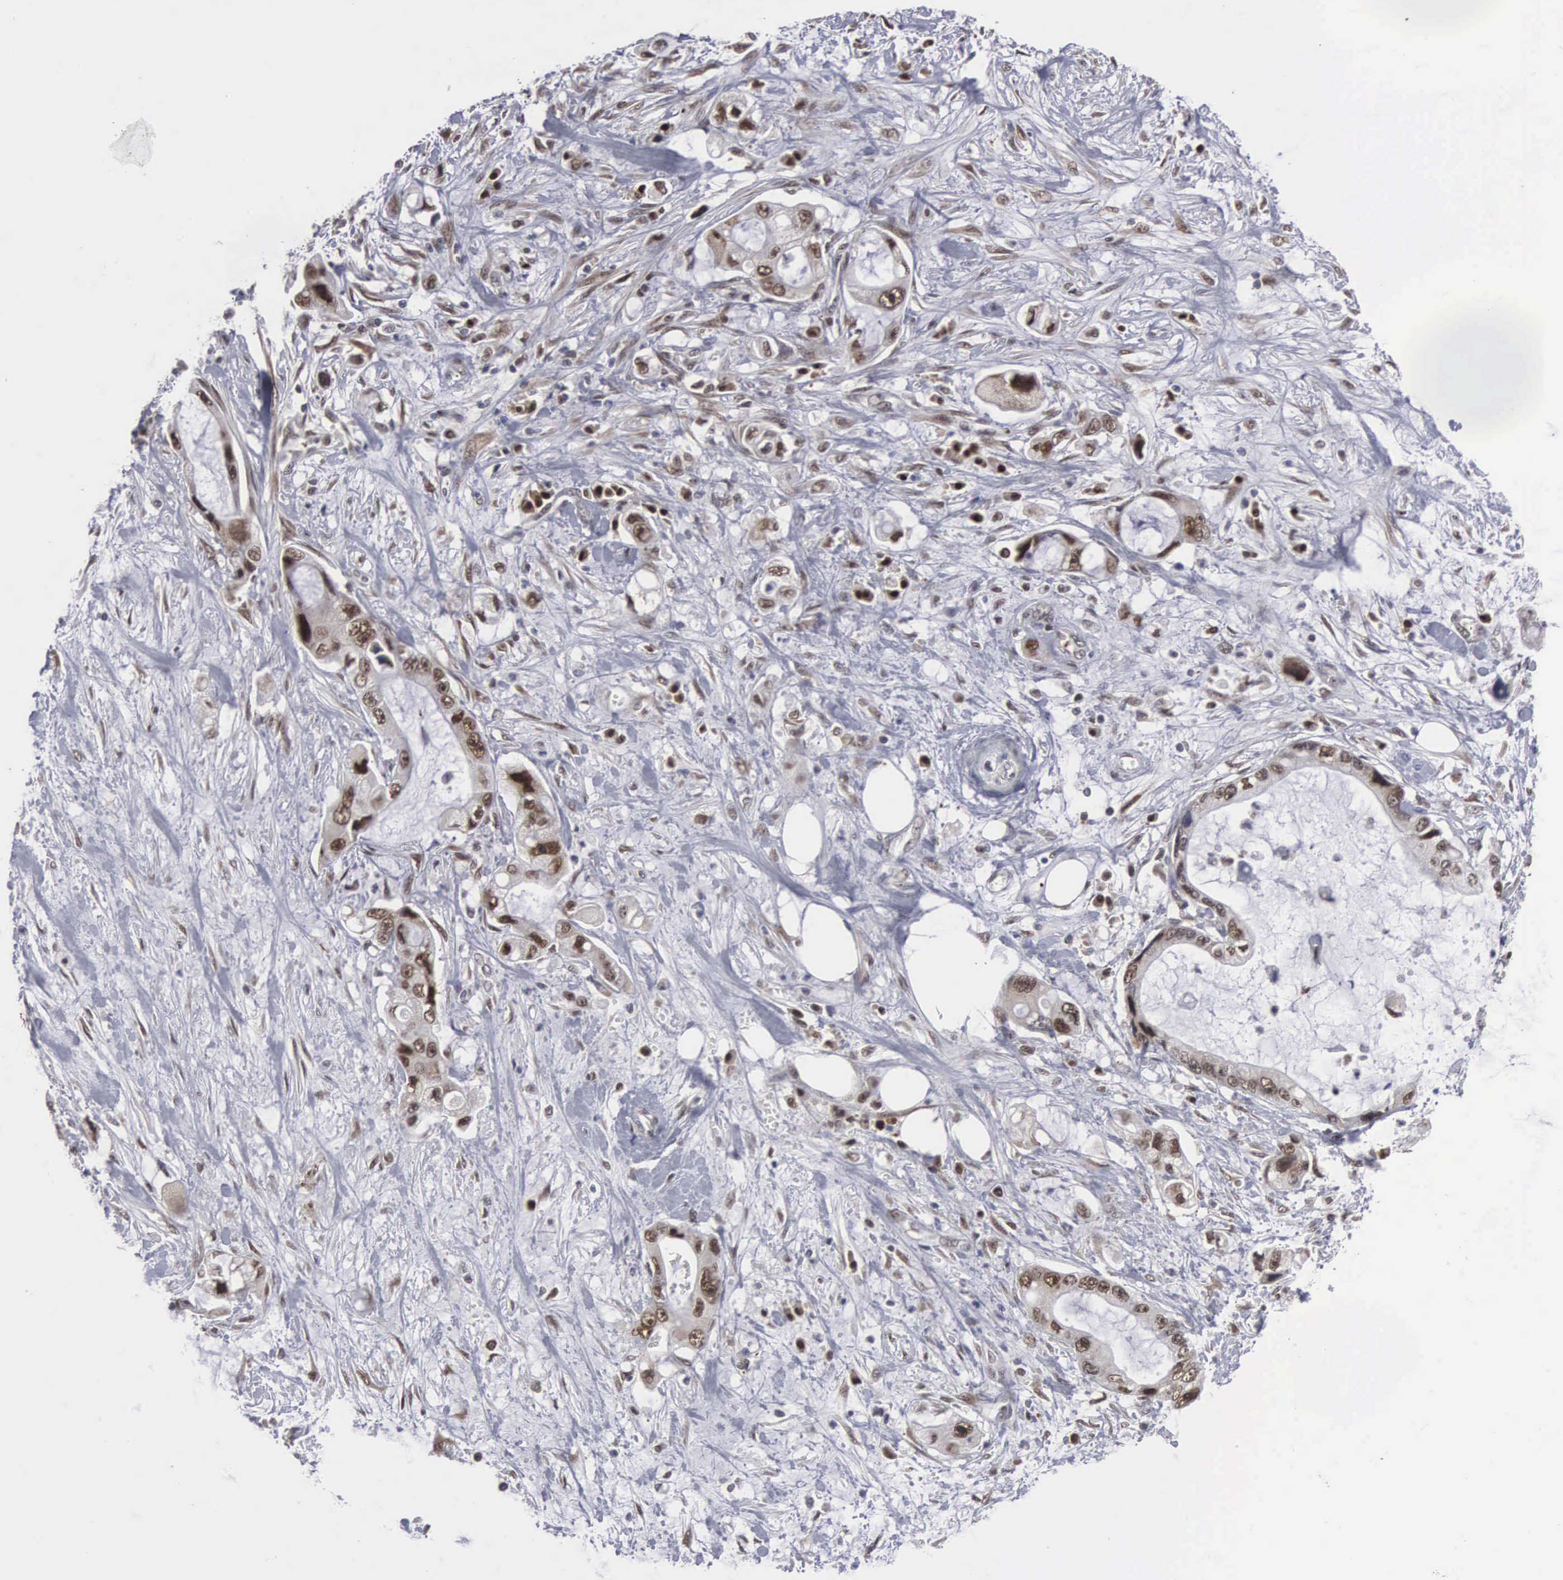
{"staining": {"intensity": "moderate", "quantity": "25%-75%", "location": "nuclear"}, "tissue": "pancreatic cancer", "cell_type": "Tumor cells", "image_type": "cancer", "snomed": [{"axis": "morphology", "description": "Adenocarcinoma, NOS"}, {"axis": "topography", "description": "Pancreas"}, {"axis": "topography", "description": "Stomach, upper"}], "caption": "Moderate nuclear protein staining is present in about 25%-75% of tumor cells in adenocarcinoma (pancreatic). The staining is performed using DAB brown chromogen to label protein expression. The nuclei are counter-stained blue using hematoxylin.", "gene": "TRMT5", "patient": {"sex": "male", "age": 77}}